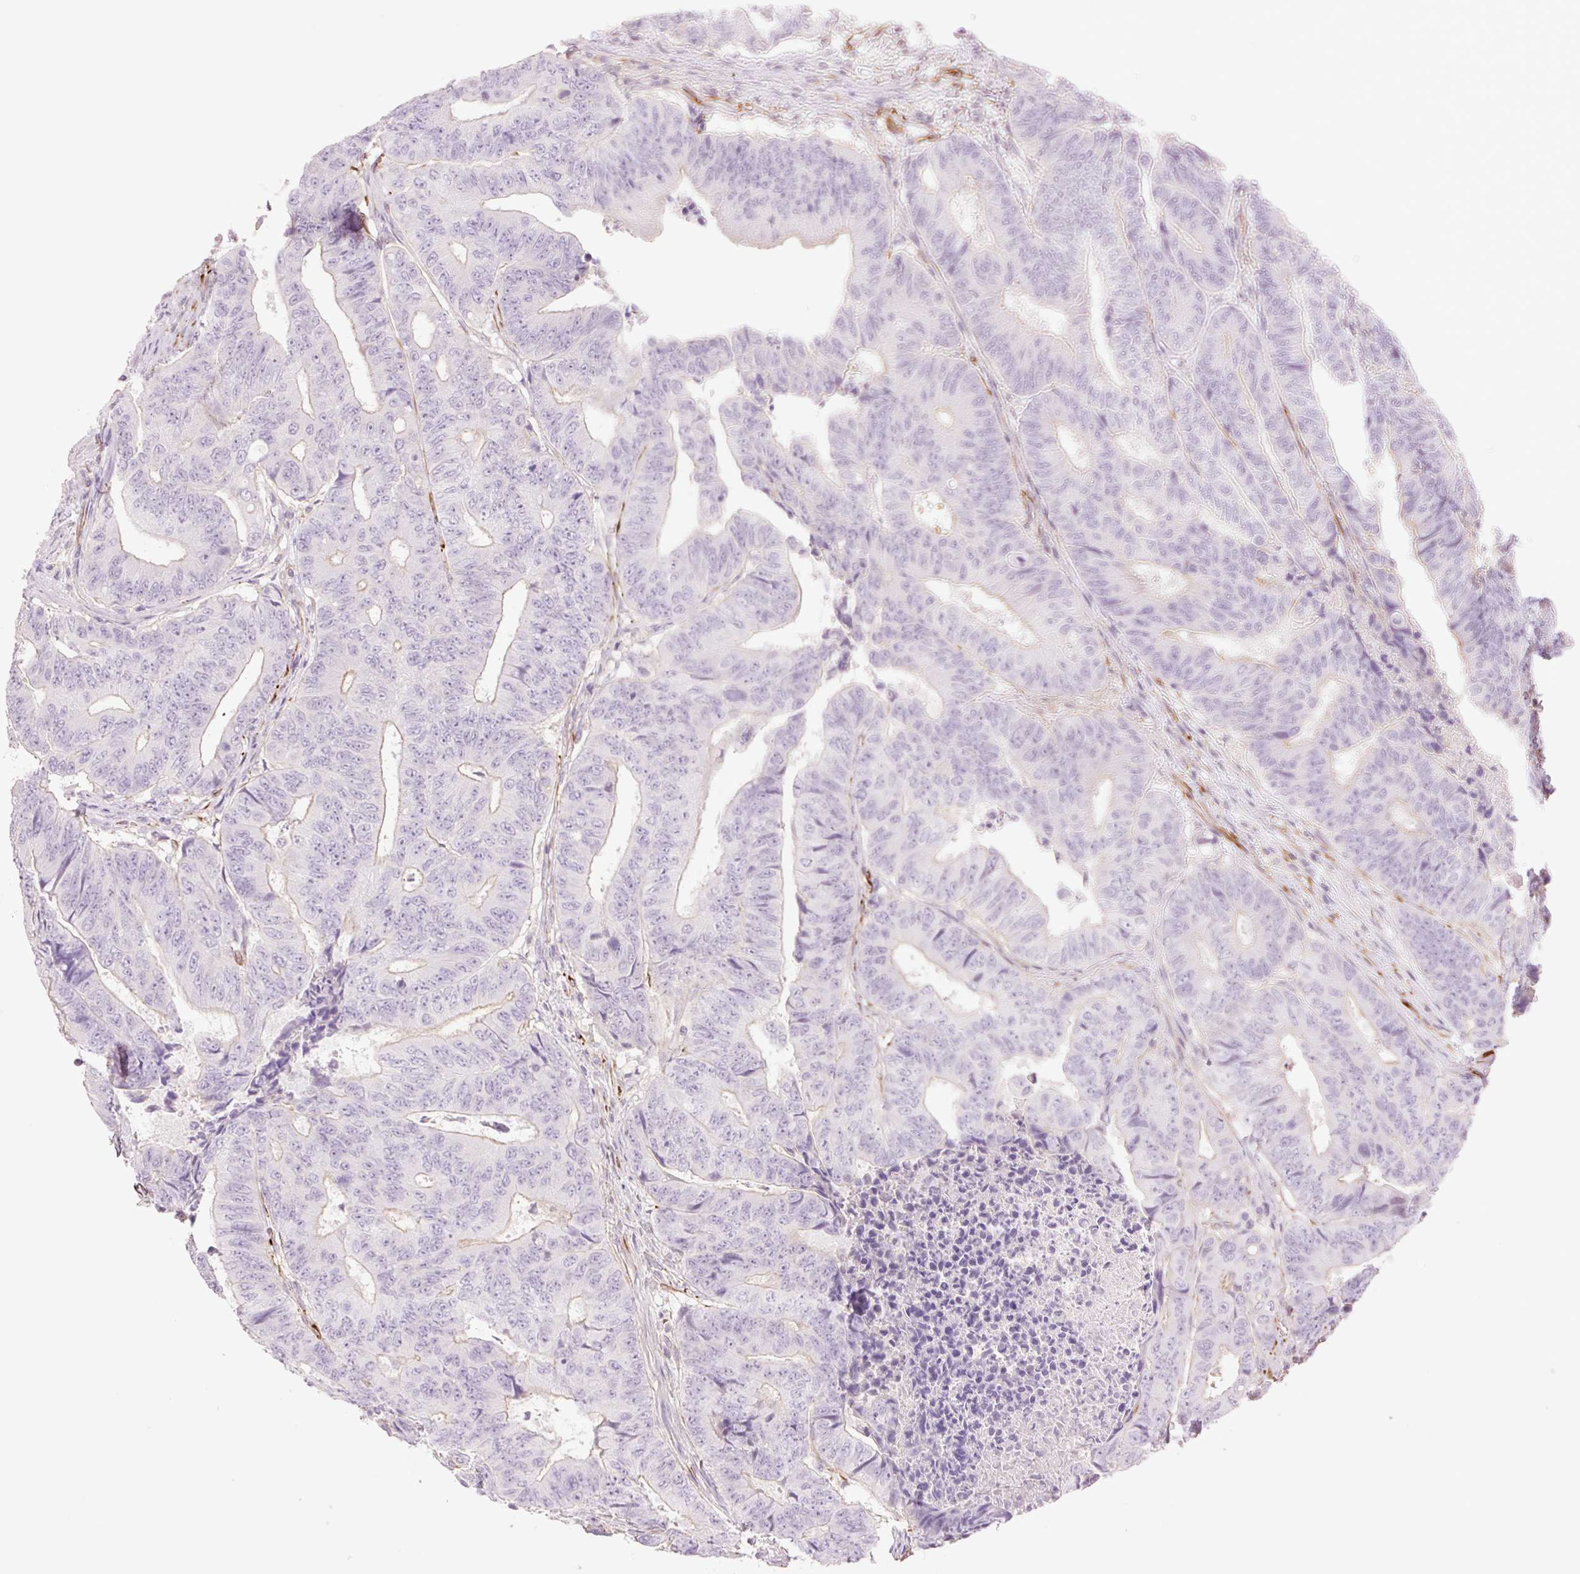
{"staining": {"intensity": "negative", "quantity": "none", "location": "none"}, "tissue": "colorectal cancer", "cell_type": "Tumor cells", "image_type": "cancer", "snomed": [{"axis": "morphology", "description": "Adenocarcinoma, NOS"}, {"axis": "topography", "description": "Colon"}], "caption": "A micrograph of colorectal cancer (adenocarcinoma) stained for a protein reveals no brown staining in tumor cells. (DAB immunohistochemistry (IHC) visualized using brightfield microscopy, high magnification).", "gene": "ZFYVE21", "patient": {"sex": "female", "age": 48}}